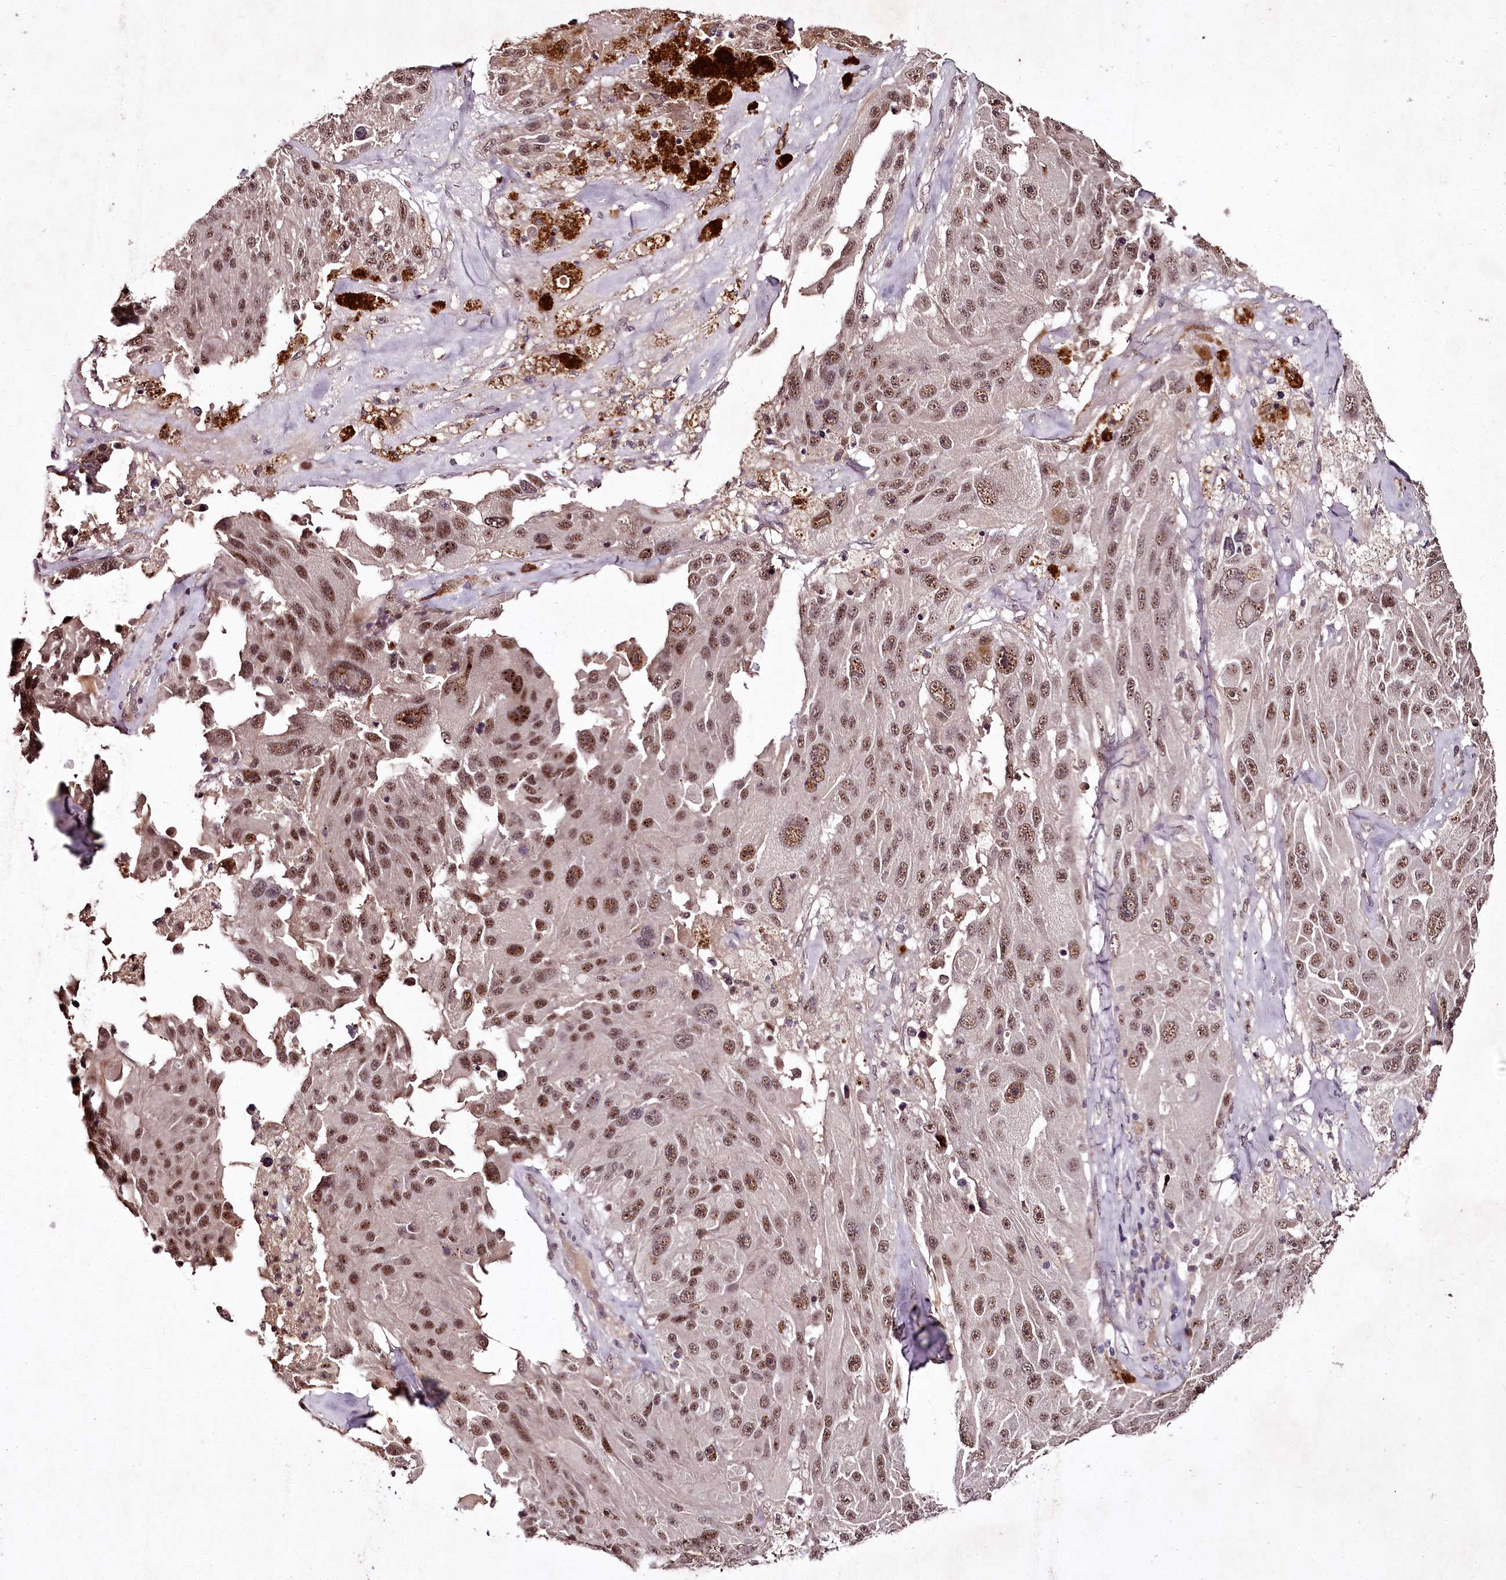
{"staining": {"intensity": "moderate", "quantity": ">75%", "location": "nuclear"}, "tissue": "melanoma", "cell_type": "Tumor cells", "image_type": "cancer", "snomed": [{"axis": "morphology", "description": "Malignant melanoma, Metastatic site"}, {"axis": "topography", "description": "Lymph node"}], "caption": "IHC of melanoma reveals medium levels of moderate nuclear expression in approximately >75% of tumor cells. Nuclei are stained in blue.", "gene": "MAML3", "patient": {"sex": "male", "age": 62}}